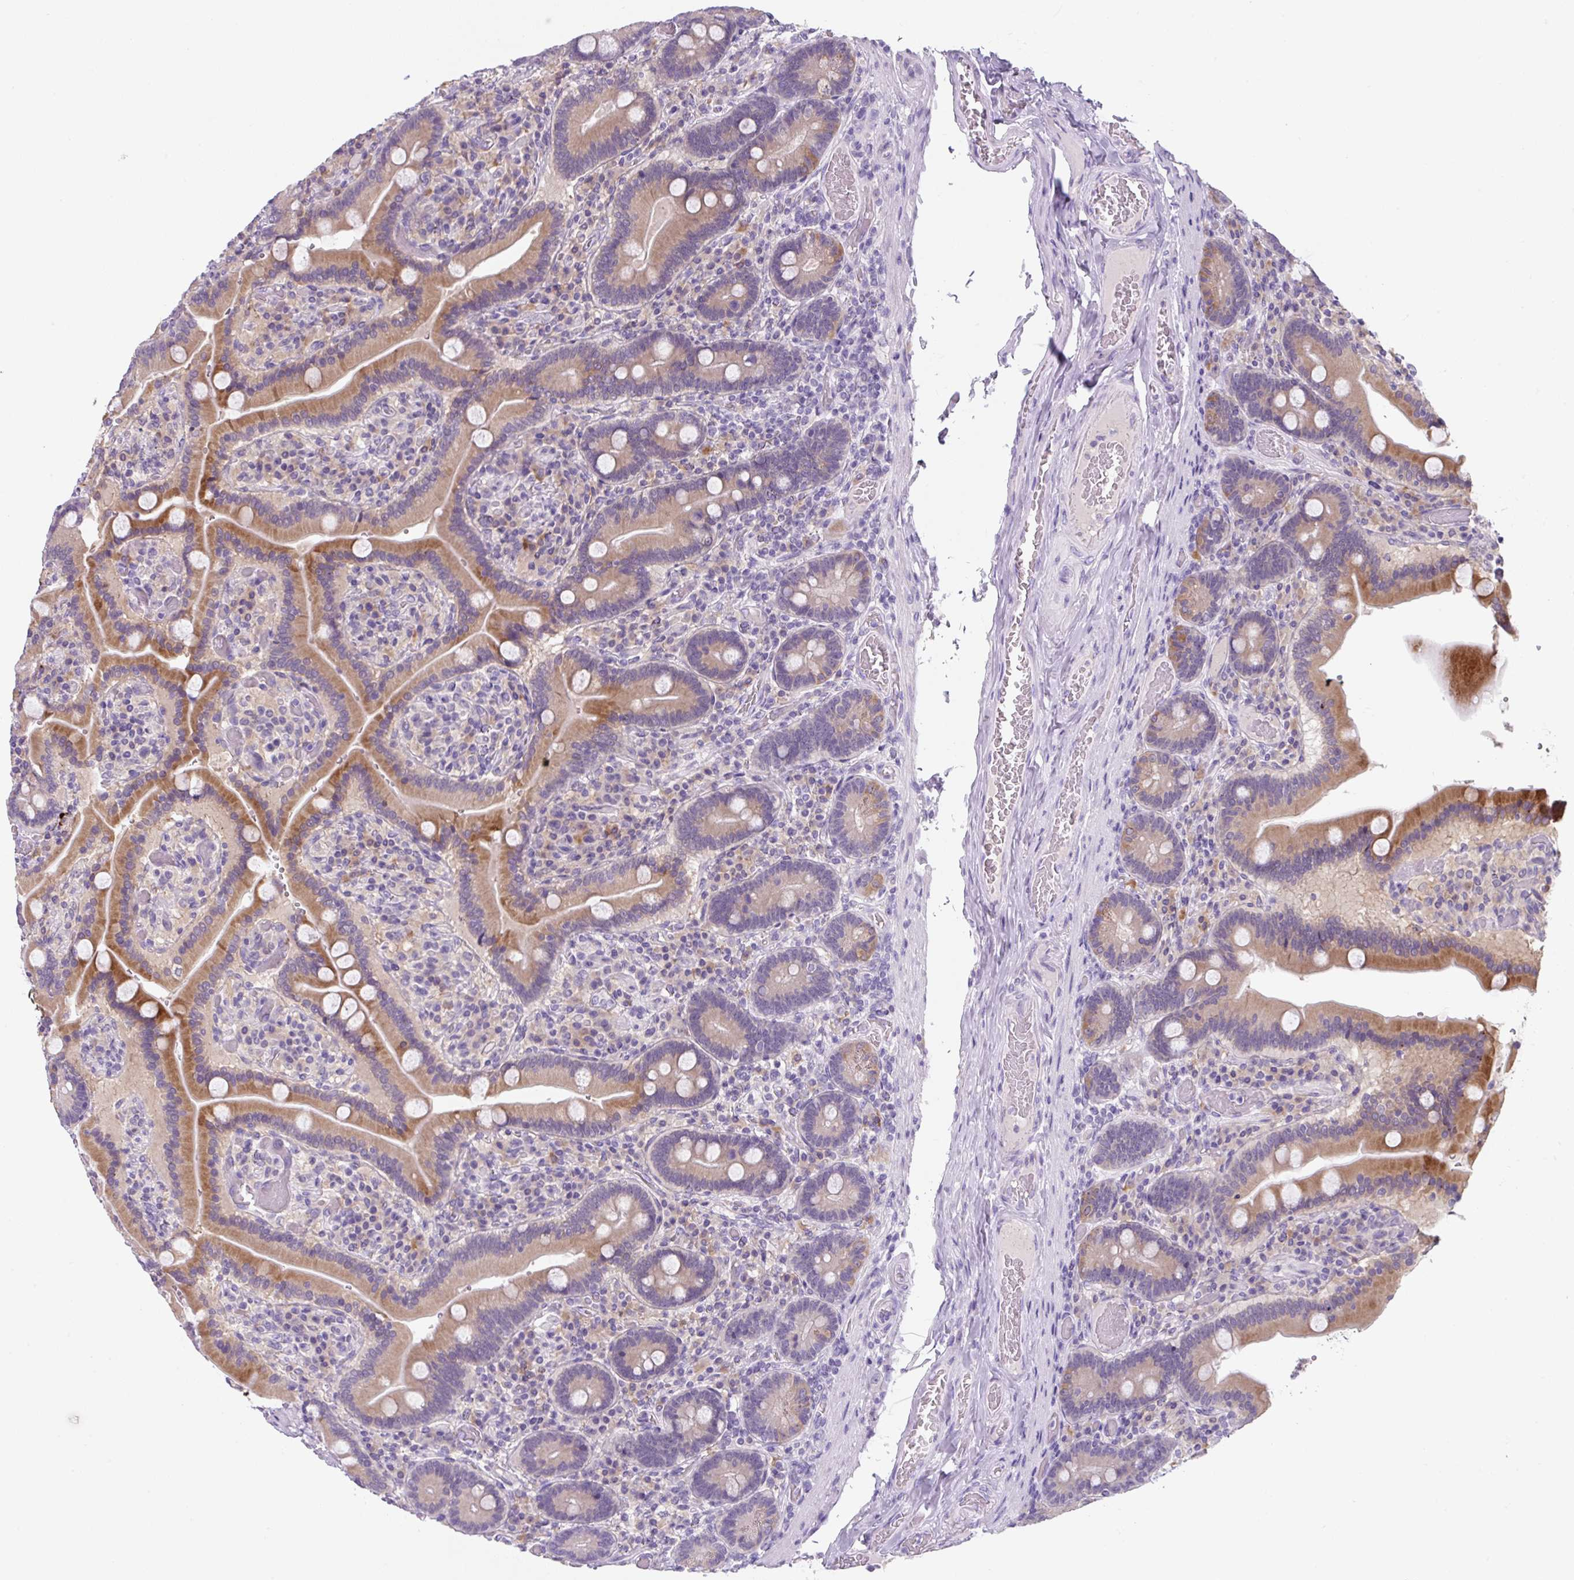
{"staining": {"intensity": "moderate", "quantity": "25%-75%", "location": "cytoplasmic/membranous"}, "tissue": "duodenum", "cell_type": "Glandular cells", "image_type": "normal", "snomed": [{"axis": "morphology", "description": "Normal tissue, NOS"}, {"axis": "topography", "description": "Duodenum"}], "caption": "A histopathology image of duodenum stained for a protein reveals moderate cytoplasmic/membranous brown staining in glandular cells.", "gene": "FZD5", "patient": {"sex": "female", "age": 62}}